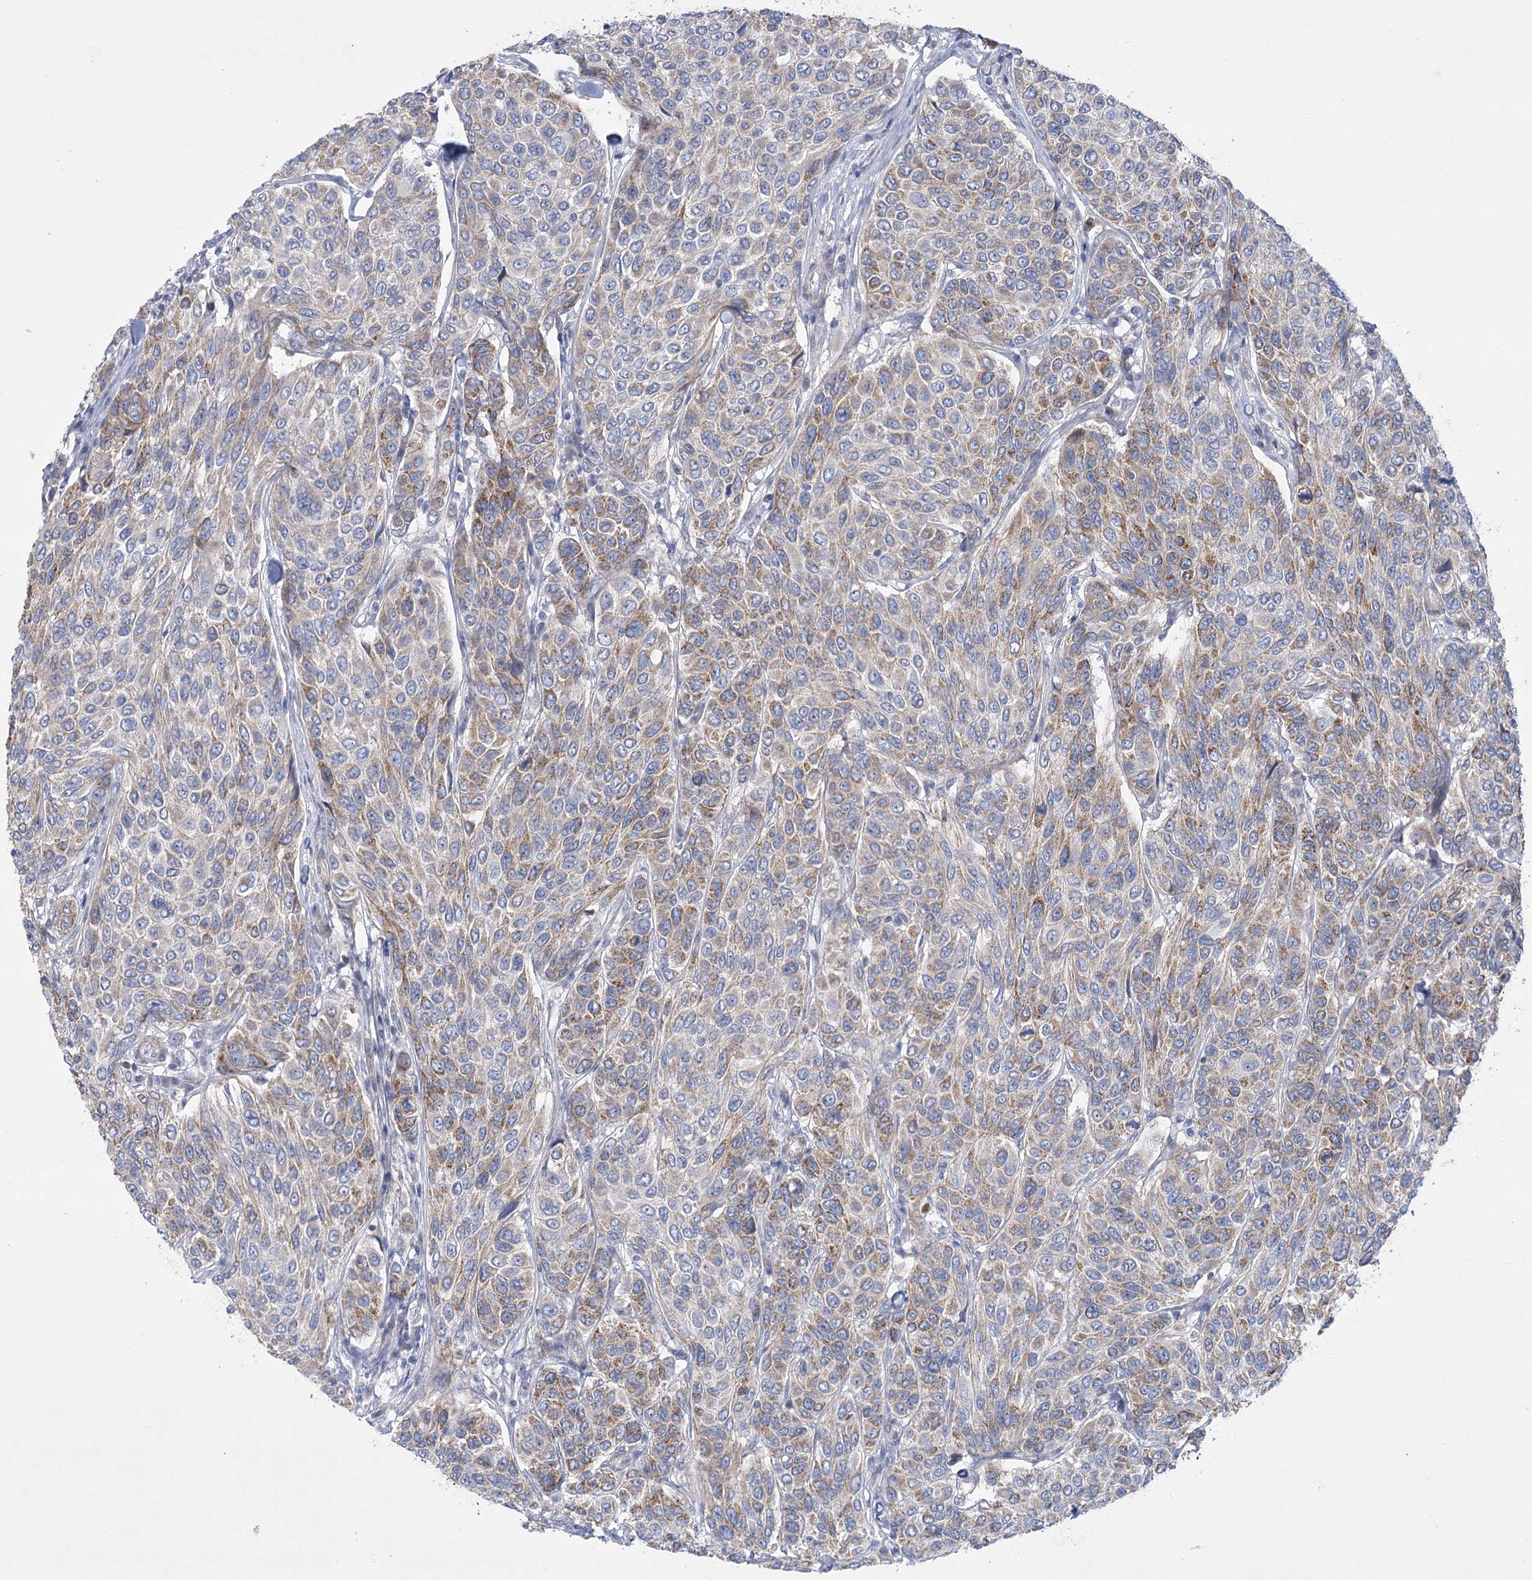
{"staining": {"intensity": "moderate", "quantity": "25%-75%", "location": "cytoplasmic/membranous"}, "tissue": "breast cancer", "cell_type": "Tumor cells", "image_type": "cancer", "snomed": [{"axis": "morphology", "description": "Duct carcinoma"}, {"axis": "topography", "description": "Breast"}], "caption": "Breast invasive ductal carcinoma stained with a brown dye shows moderate cytoplasmic/membranous positive staining in approximately 25%-75% of tumor cells.", "gene": "DHTKD1", "patient": {"sex": "female", "age": 55}}